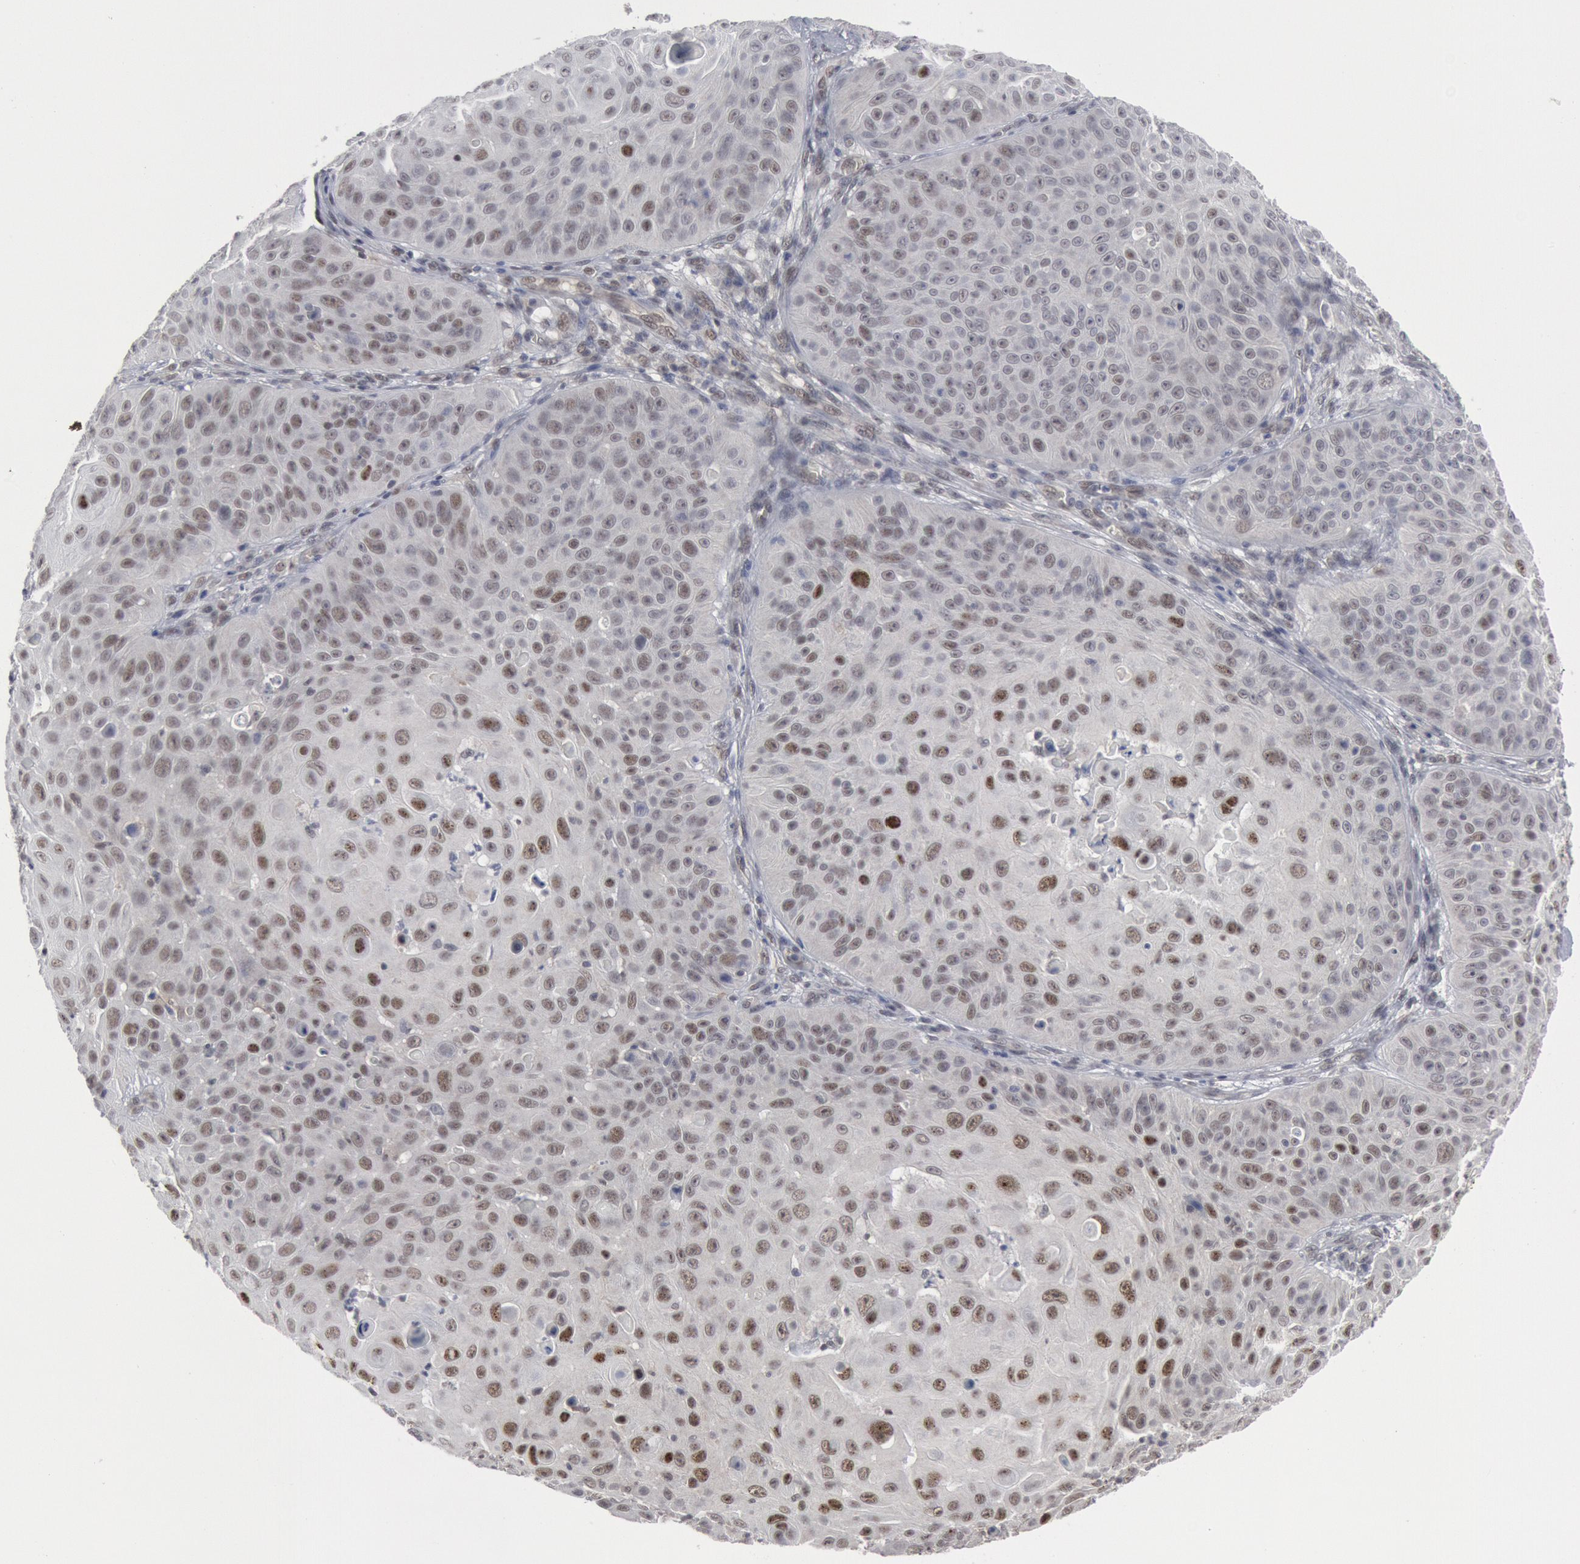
{"staining": {"intensity": "weak", "quantity": "<25%", "location": "nuclear"}, "tissue": "skin cancer", "cell_type": "Tumor cells", "image_type": "cancer", "snomed": [{"axis": "morphology", "description": "Squamous cell carcinoma, NOS"}, {"axis": "topography", "description": "Skin"}], "caption": "Immunohistochemical staining of human skin cancer exhibits no significant staining in tumor cells.", "gene": "FOXO1", "patient": {"sex": "male", "age": 82}}